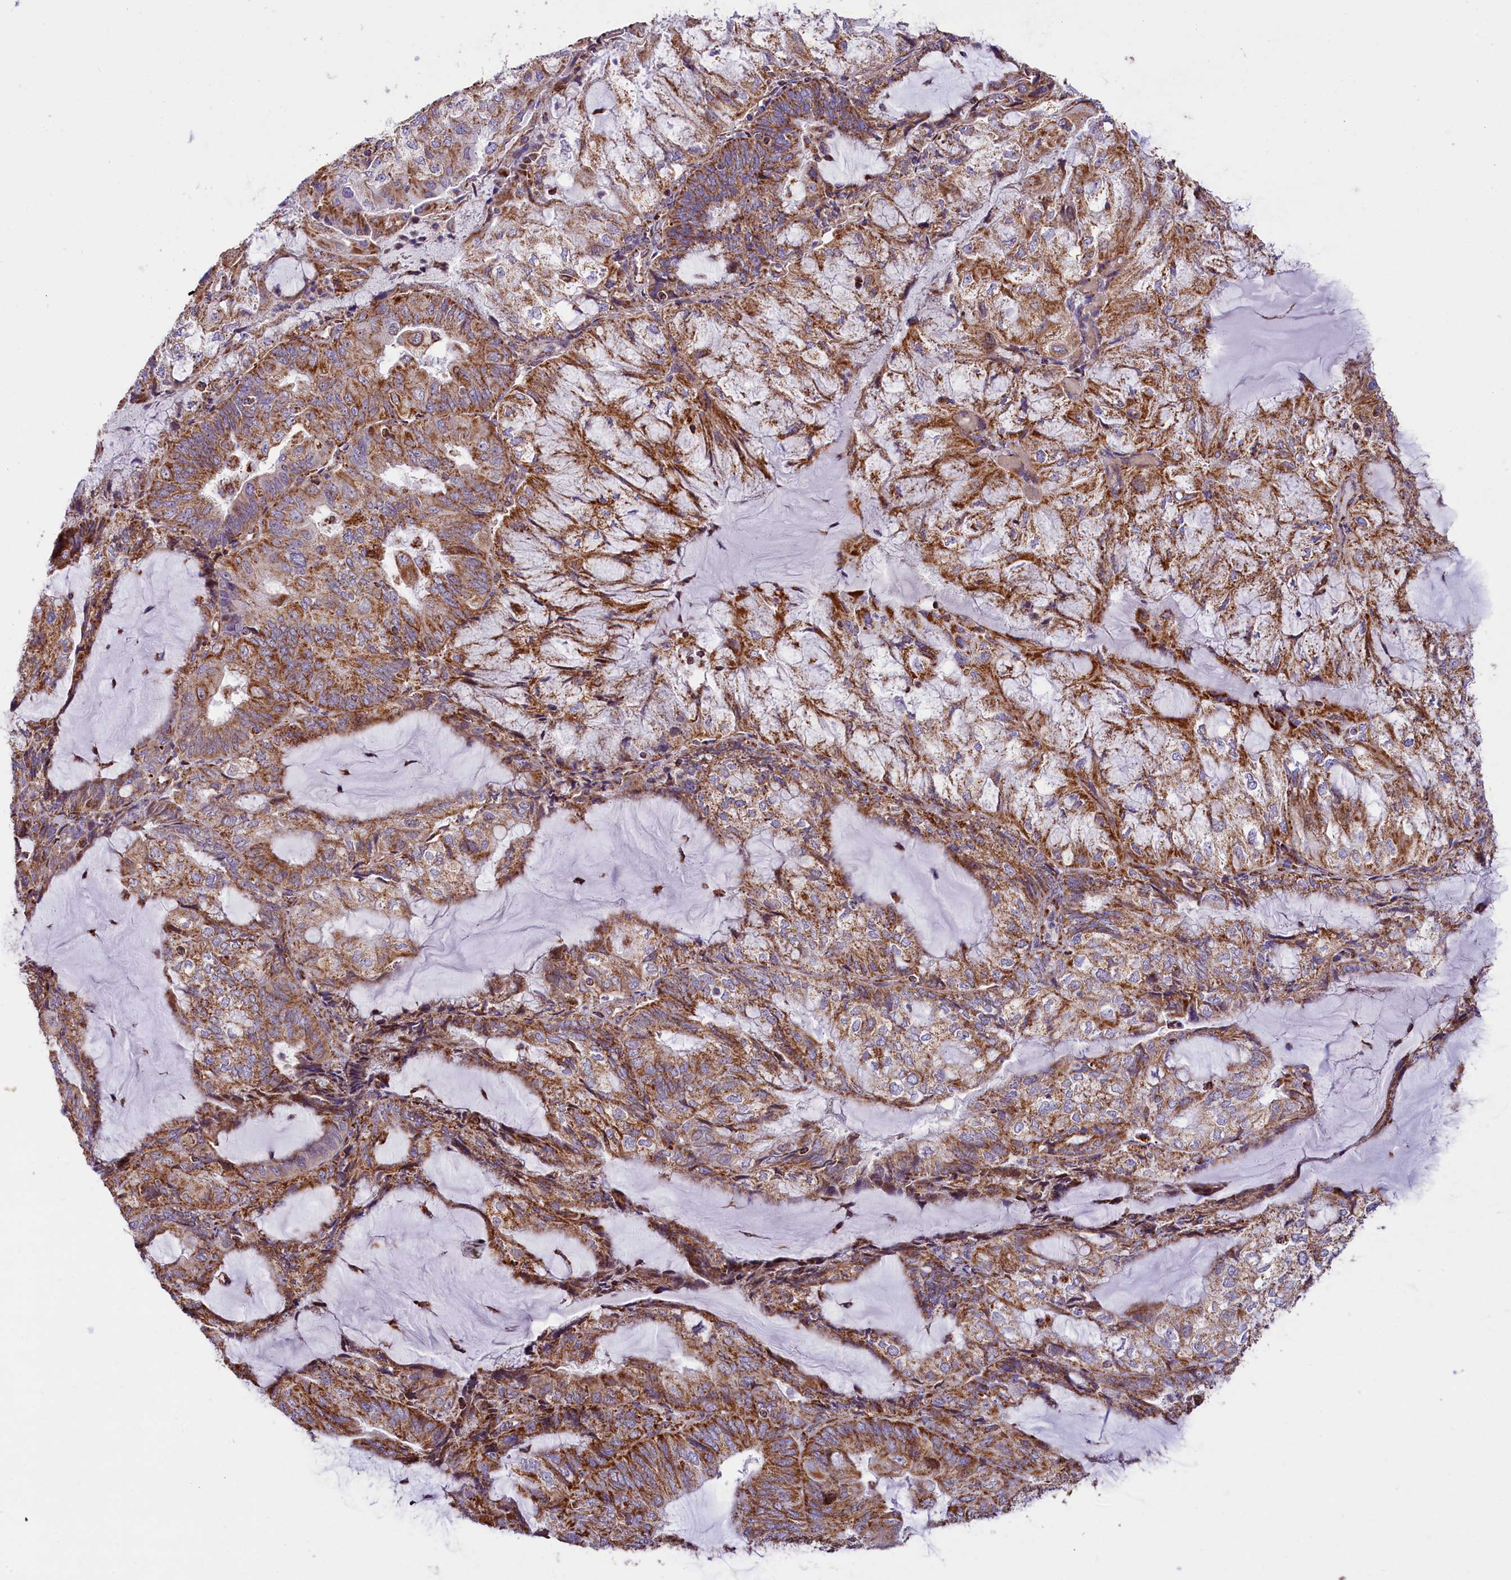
{"staining": {"intensity": "moderate", "quantity": ">75%", "location": "cytoplasmic/membranous"}, "tissue": "endometrial cancer", "cell_type": "Tumor cells", "image_type": "cancer", "snomed": [{"axis": "morphology", "description": "Adenocarcinoma, NOS"}, {"axis": "topography", "description": "Endometrium"}], "caption": "An immunohistochemistry (IHC) micrograph of tumor tissue is shown. Protein staining in brown shows moderate cytoplasmic/membranous positivity in endometrial adenocarcinoma within tumor cells.", "gene": "NDUFA8", "patient": {"sex": "female", "age": 81}}